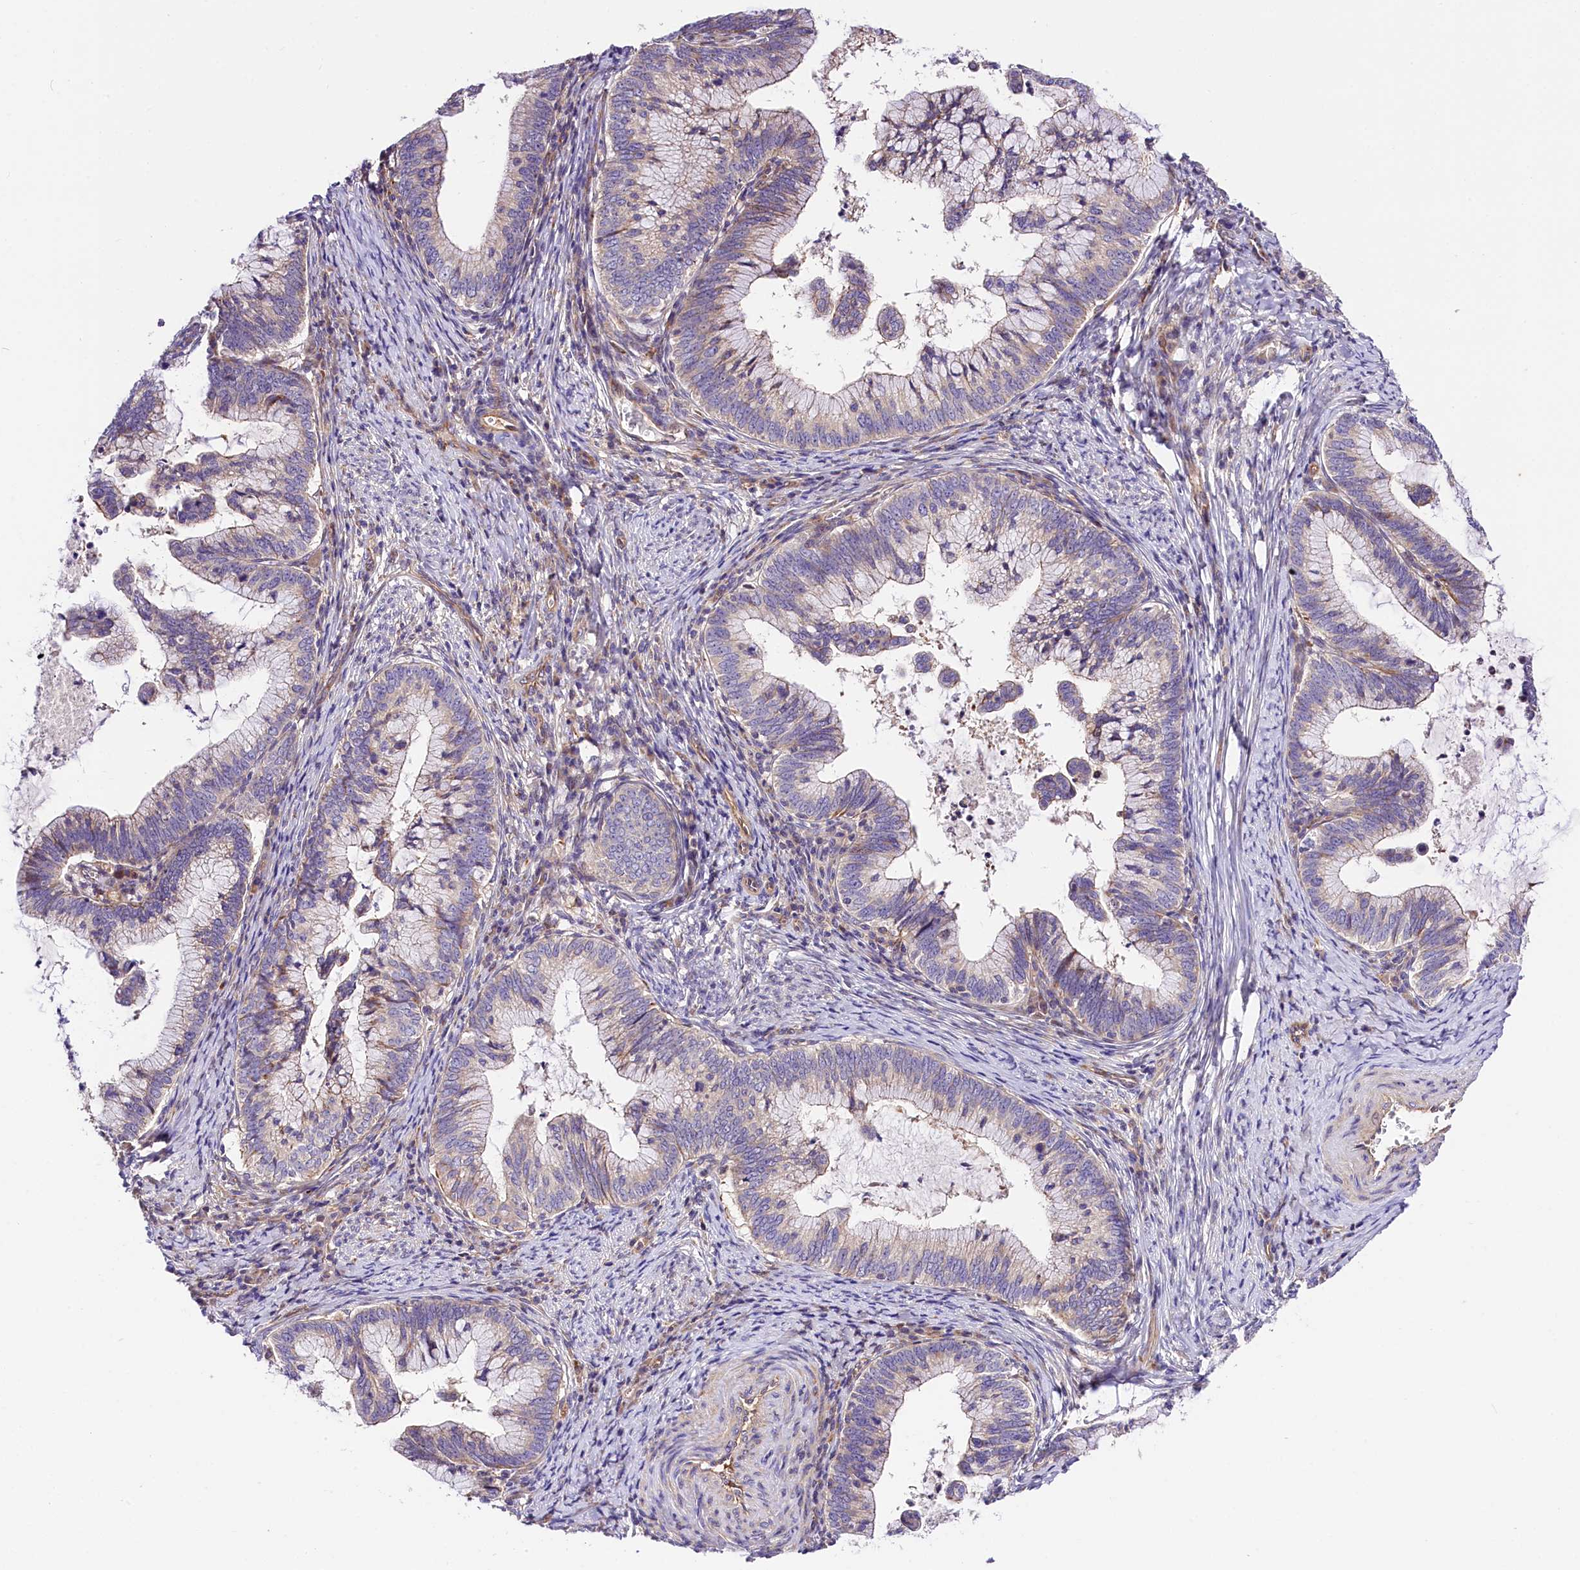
{"staining": {"intensity": "weak", "quantity": "<25%", "location": "cytoplasmic/membranous"}, "tissue": "cervical cancer", "cell_type": "Tumor cells", "image_type": "cancer", "snomed": [{"axis": "morphology", "description": "Adenocarcinoma, NOS"}, {"axis": "topography", "description": "Cervix"}], "caption": "The image shows no significant positivity in tumor cells of cervical cancer (adenocarcinoma).", "gene": "ARMC6", "patient": {"sex": "female", "age": 36}}